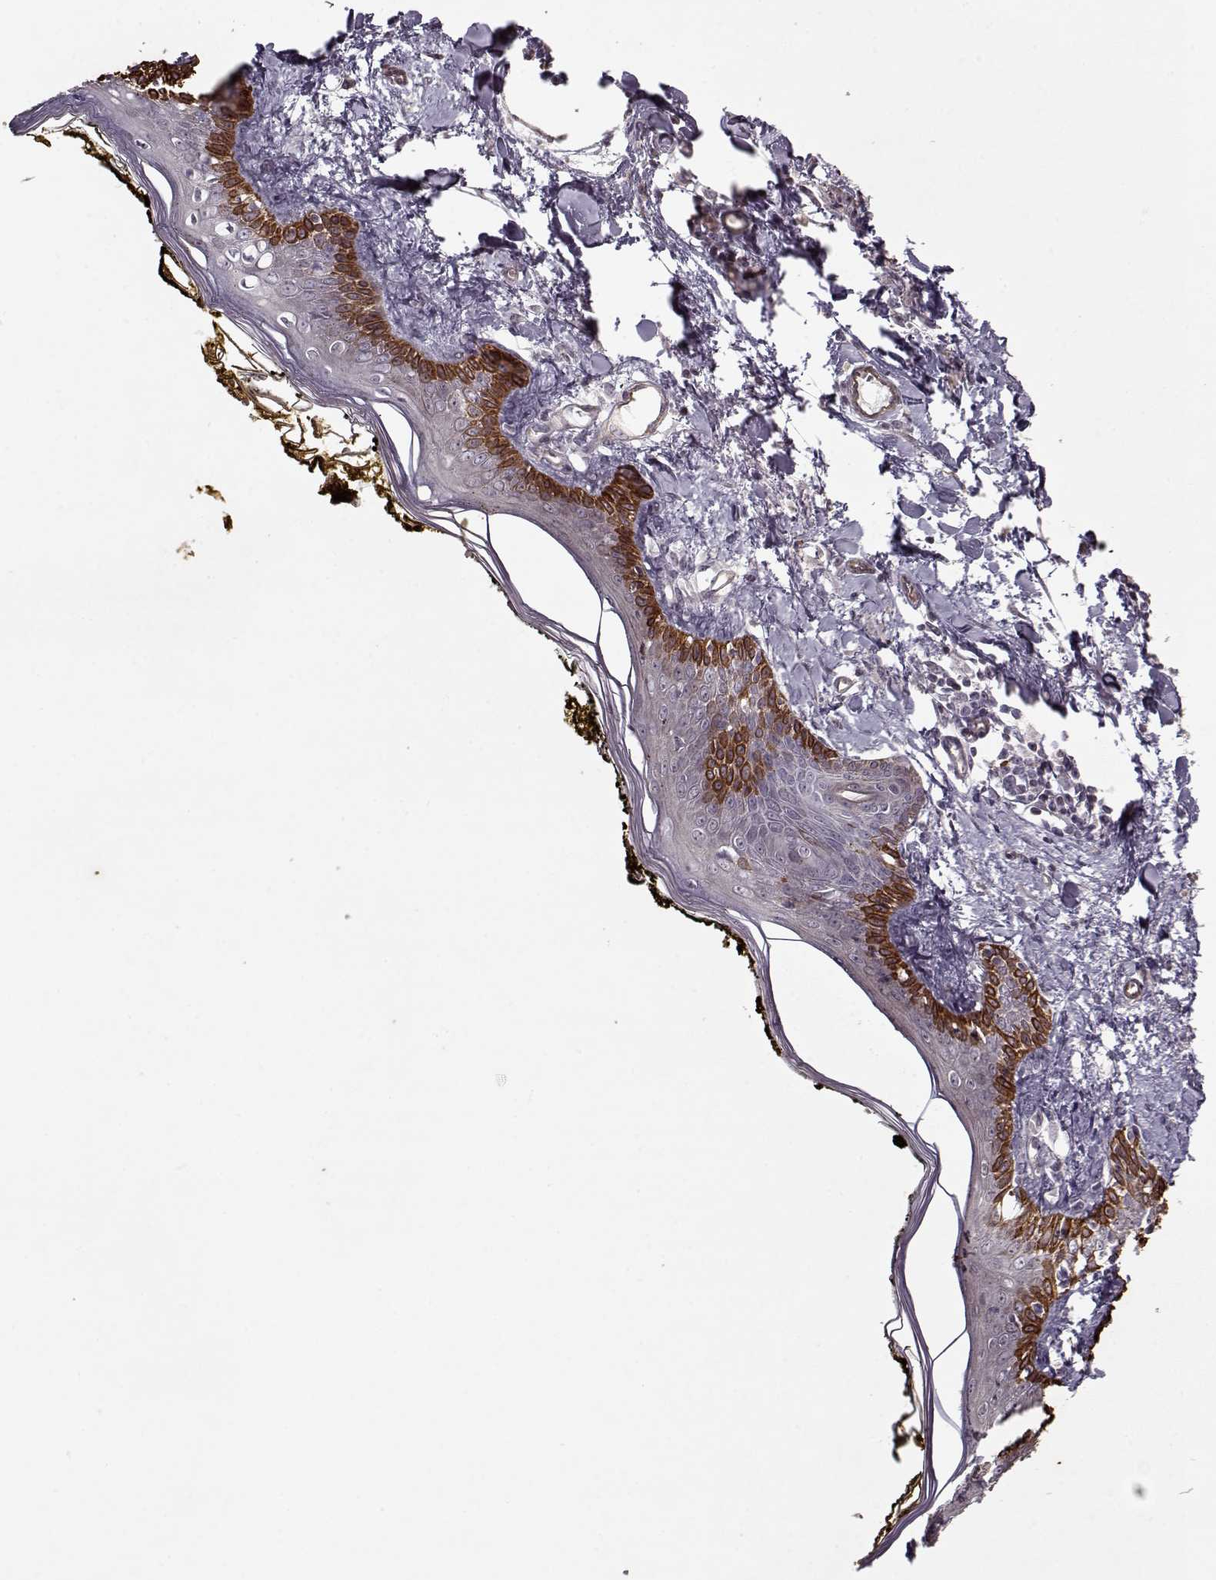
{"staining": {"intensity": "negative", "quantity": "none", "location": "none"}, "tissue": "skin", "cell_type": "Fibroblasts", "image_type": "normal", "snomed": [{"axis": "morphology", "description": "Normal tissue, NOS"}, {"axis": "topography", "description": "Skin"}], "caption": "DAB (3,3'-diaminobenzidine) immunohistochemical staining of benign human skin displays no significant staining in fibroblasts. (Brightfield microscopy of DAB (3,3'-diaminobenzidine) IHC at high magnification).", "gene": "KRT9", "patient": {"sex": "male", "age": 76}}